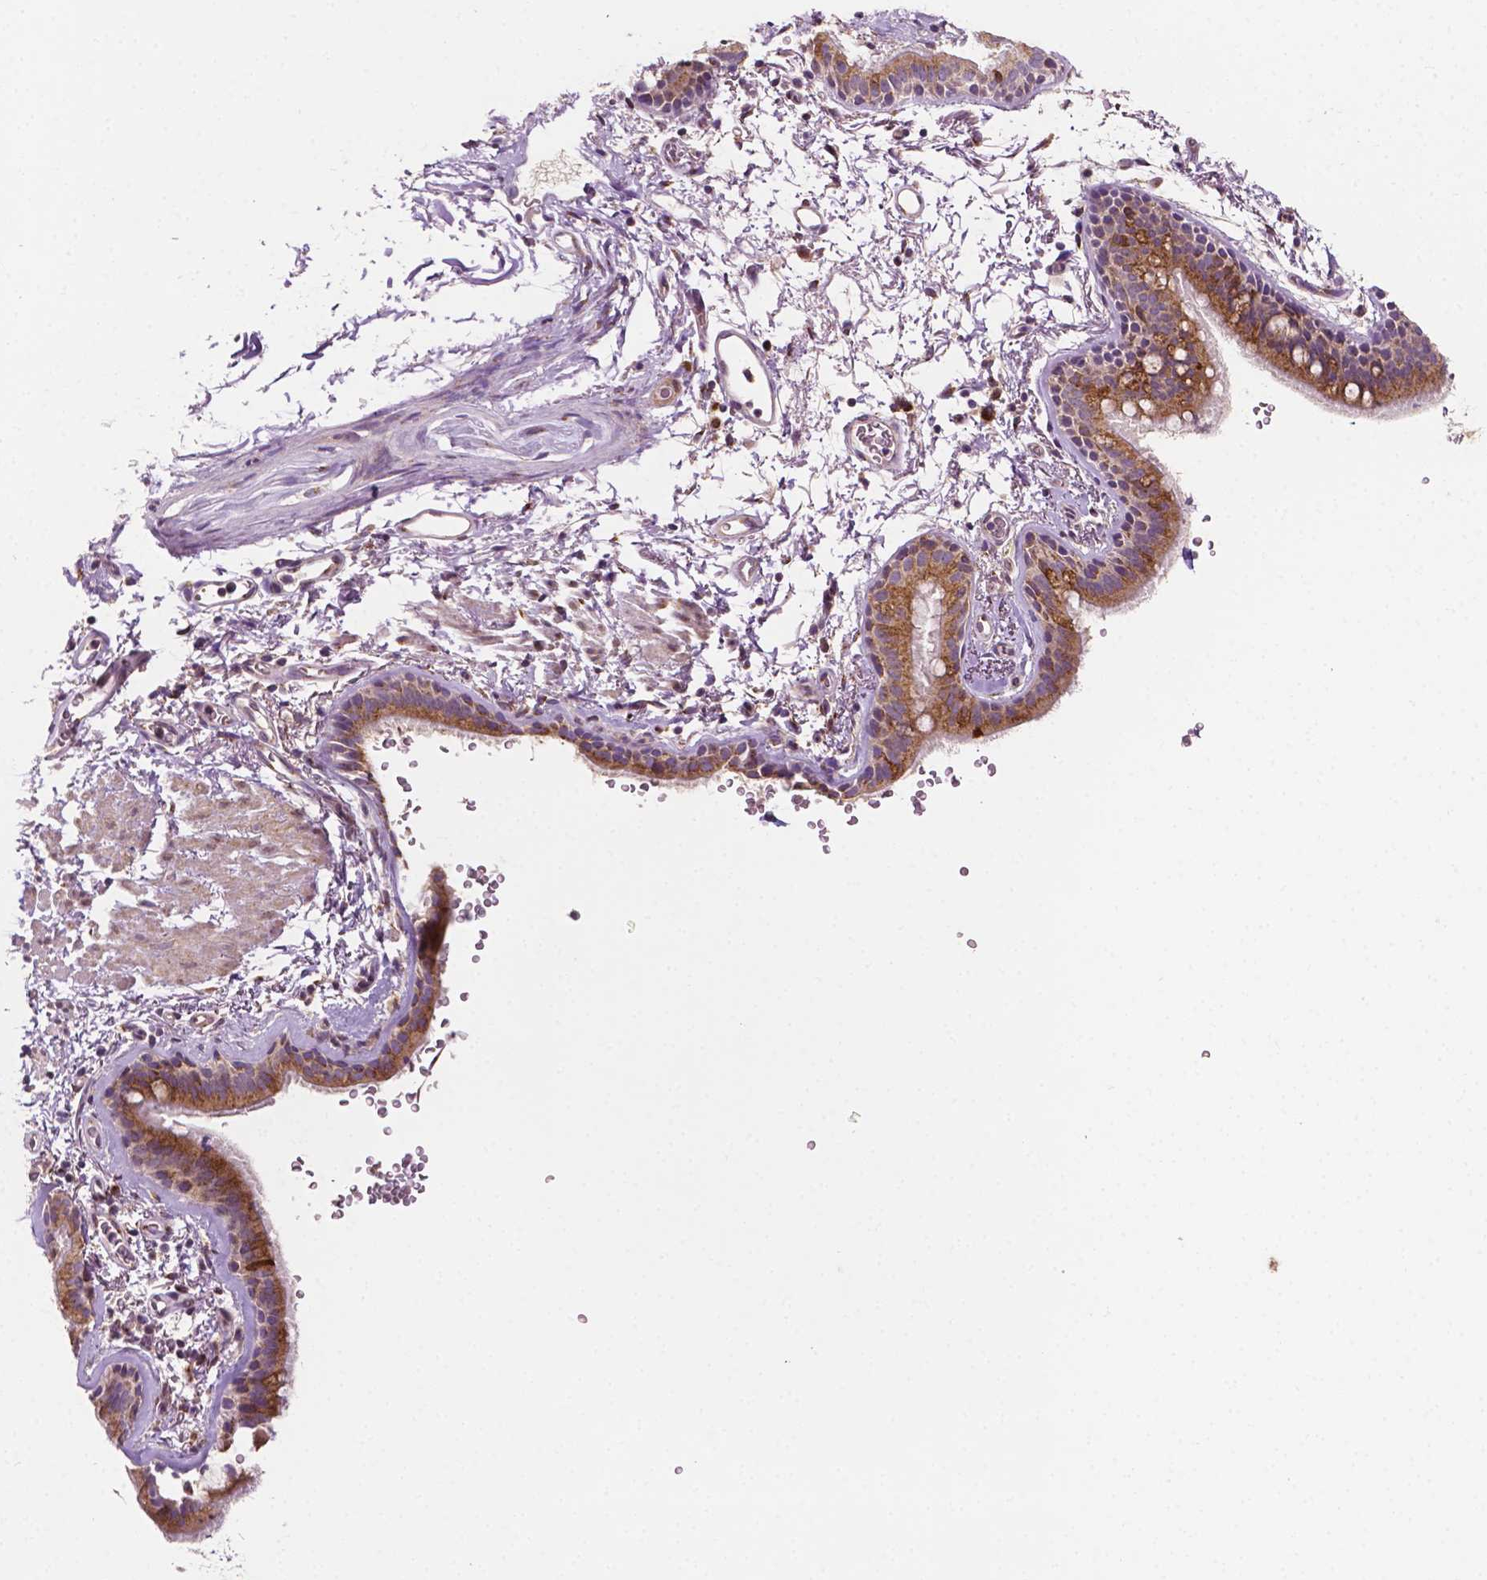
{"staining": {"intensity": "moderate", "quantity": ">75%", "location": "cytoplasmic/membranous"}, "tissue": "bronchus", "cell_type": "Respiratory epithelial cells", "image_type": "normal", "snomed": [{"axis": "morphology", "description": "Normal tissue, NOS"}, {"axis": "topography", "description": "Lymph node"}, {"axis": "topography", "description": "Bronchus"}], "caption": "Bronchus was stained to show a protein in brown. There is medium levels of moderate cytoplasmic/membranous positivity in about >75% of respiratory epithelial cells.", "gene": "EBAG9", "patient": {"sex": "female", "age": 70}}